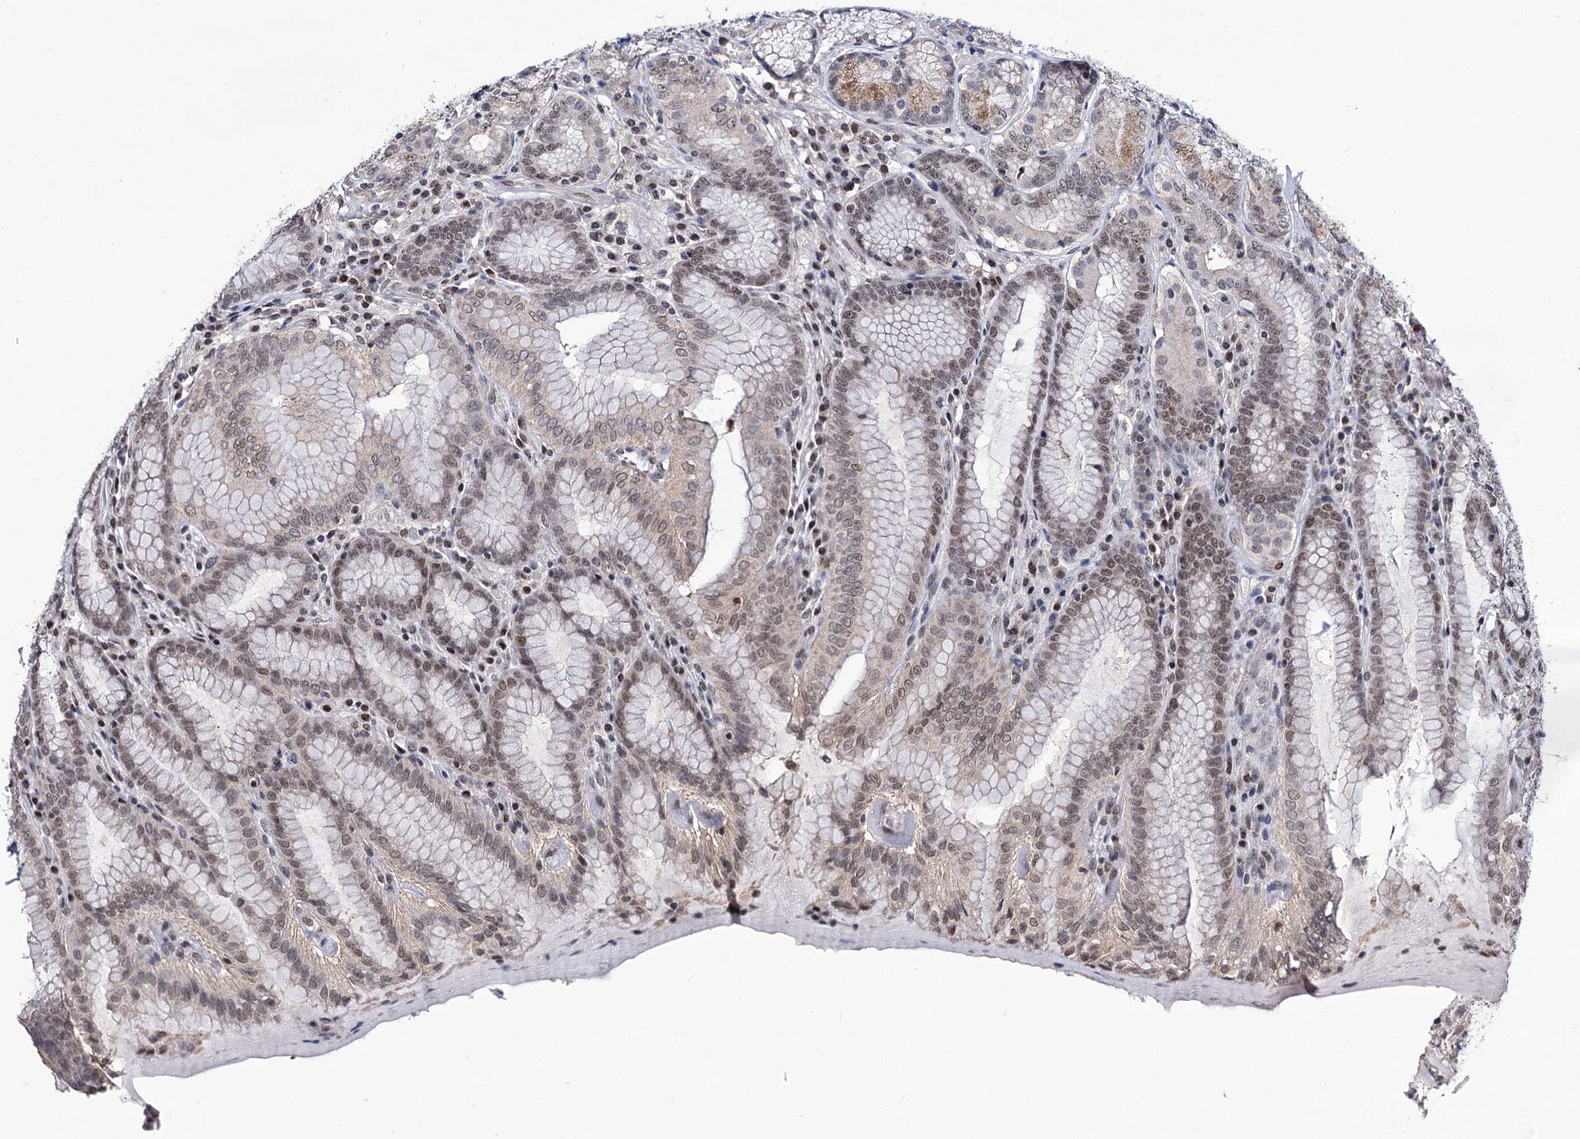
{"staining": {"intensity": "moderate", "quantity": ">75%", "location": "nuclear"}, "tissue": "stomach", "cell_type": "Glandular cells", "image_type": "normal", "snomed": [{"axis": "morphology", "description": "Normal tissue, NOS"}, {"axis": "topography", "description": "Stomach, upper"}, {"axis": "topography", "description": "Stomach, lower"}], "caption": "Moderate nuclear positivity is present in about >75% of glandular cells in benign stomach.", "gene": "SMCHD1", "patient": {"sex": "female", "age": 76}}